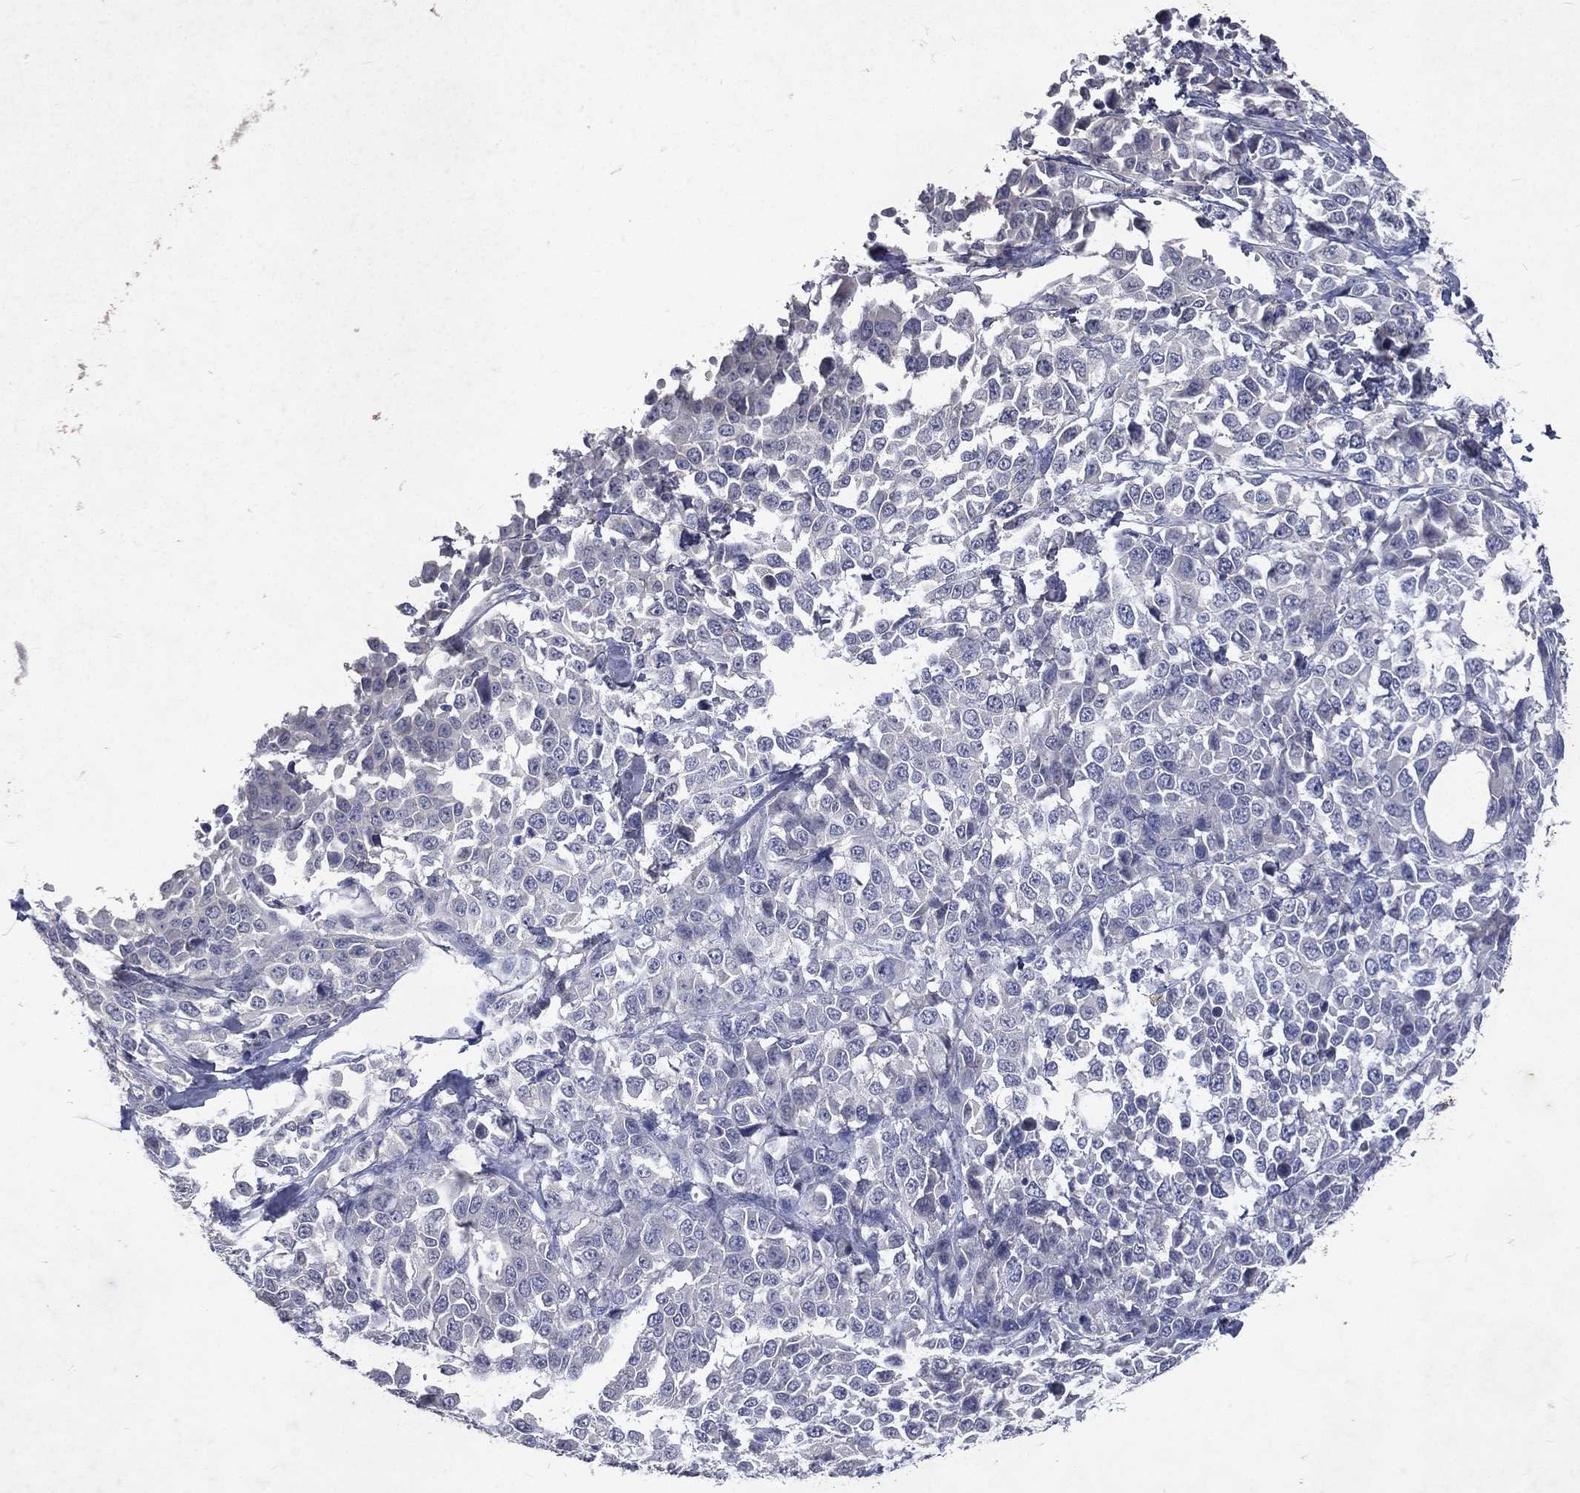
{"staining": {"intensity": "negative", "quantity": "none", "location": "none"}, "tissue": "melanoma", "cell_type": "Tumor cells", "image_type": "cancer", "snomed": [{"axis": "morphology", "description": "Malignant melanoma, Metastatic site"}, {"axis": "topography", "description": "Skin"}], "caption": "IHC photomicrograph of melanoma stained for a protein (brown), which exhibits no positivity in tumor cells.", "gene": "SLC34A2", "patient": {"sex": "male", "age": 84}}